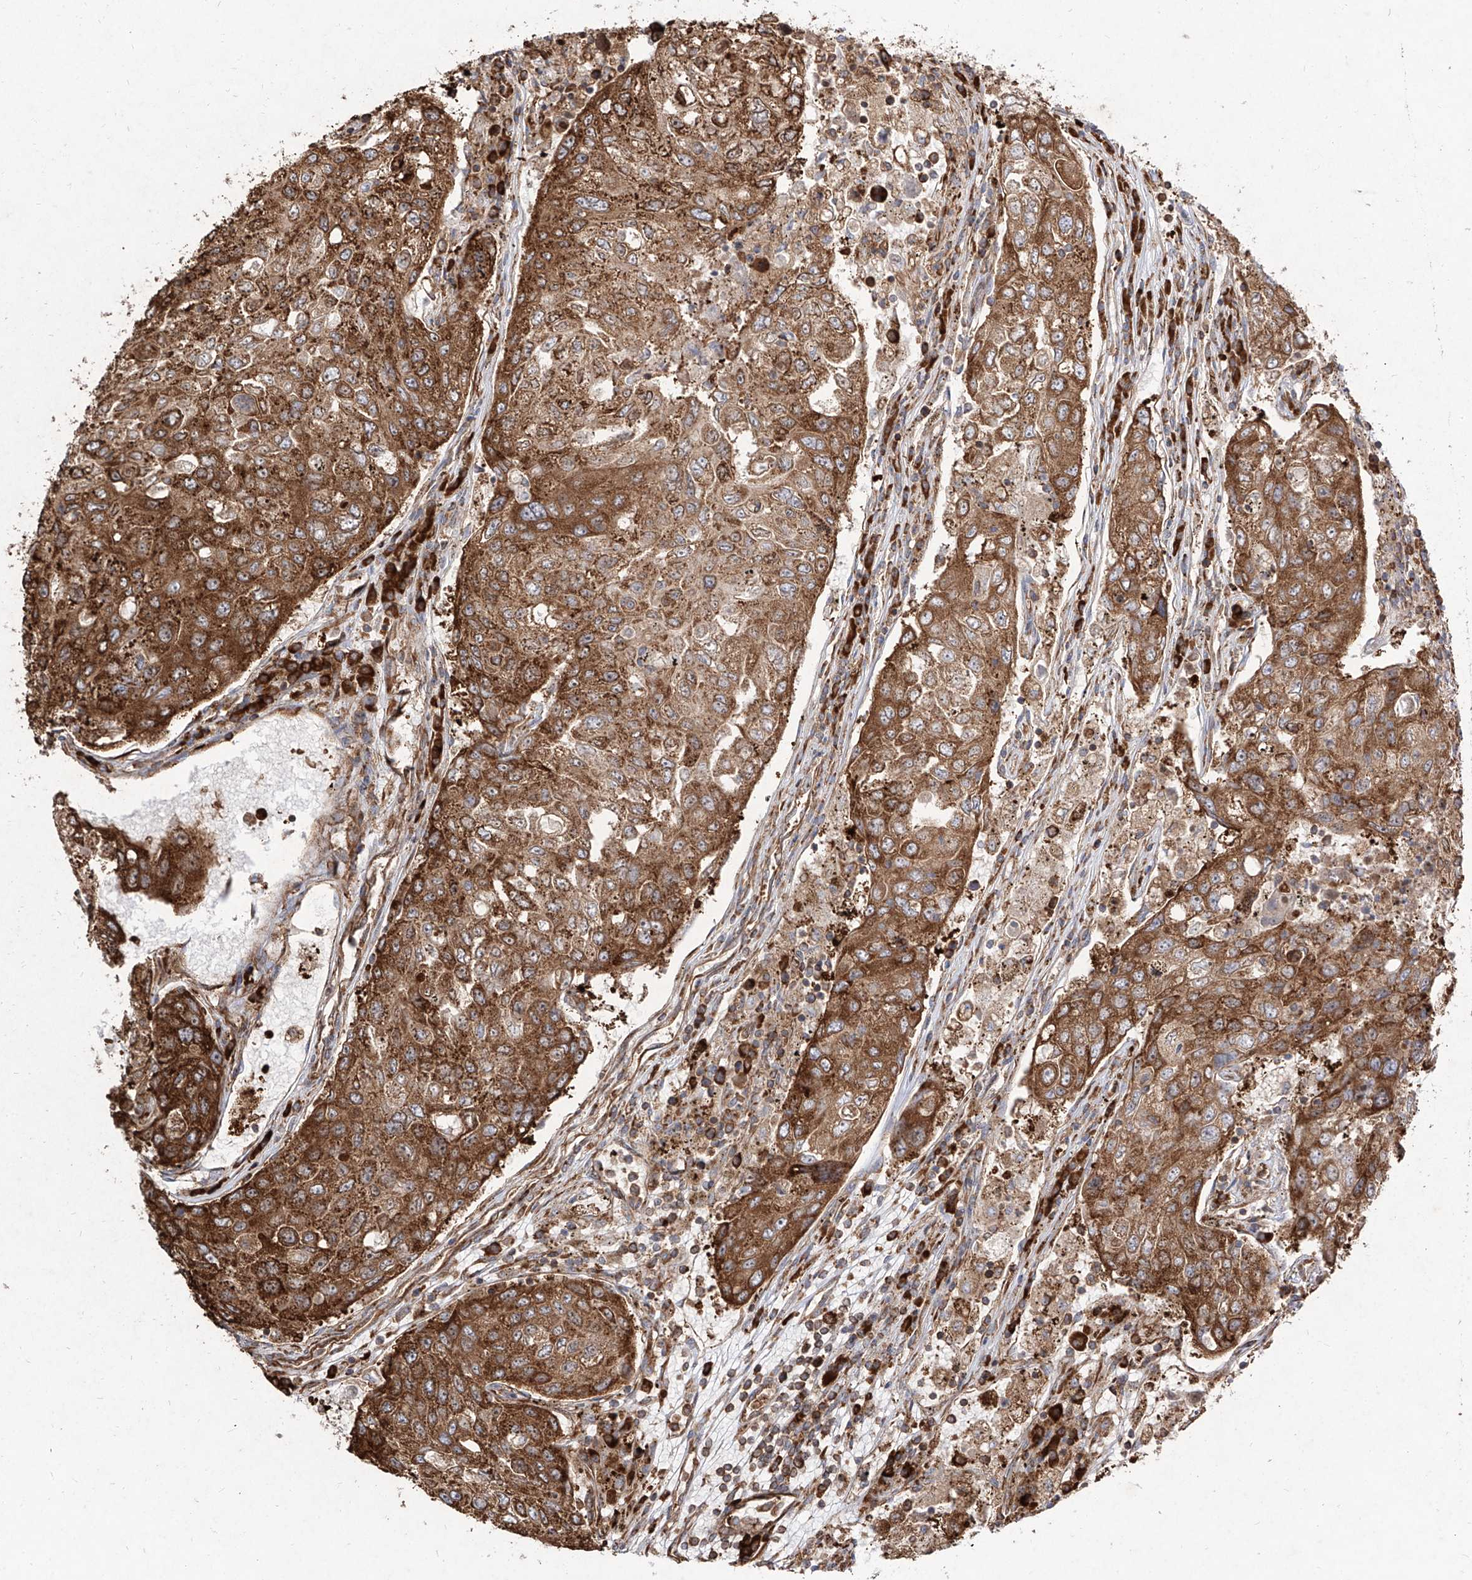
{"staining": {"intensity": "strong", "quantity": ">75%", "location": "cytoplasmic/membranous"}, "tissue": "urothelial cancer", "cell_type": "Tumor cells", "image_type": "cancer", "snomed": [{"axis": "morphology", "description": "Urothelial carcinoma, High grade"}, {"axis": "topography", "description": "Lymph node"}, {"axis": "topography", "description": "Urinary bladder"}], "caption": "Immunohistochemical staining of human high-grade urothelial carcinoma displays high levels of strong cytoplasmic/membranous expression in about >75% of tumor cells. (brown staining indicates protein expression, while blue staining denotes nuclei).", "gene": "RPS25", "patient": {"sex": "male", "age": 51}}